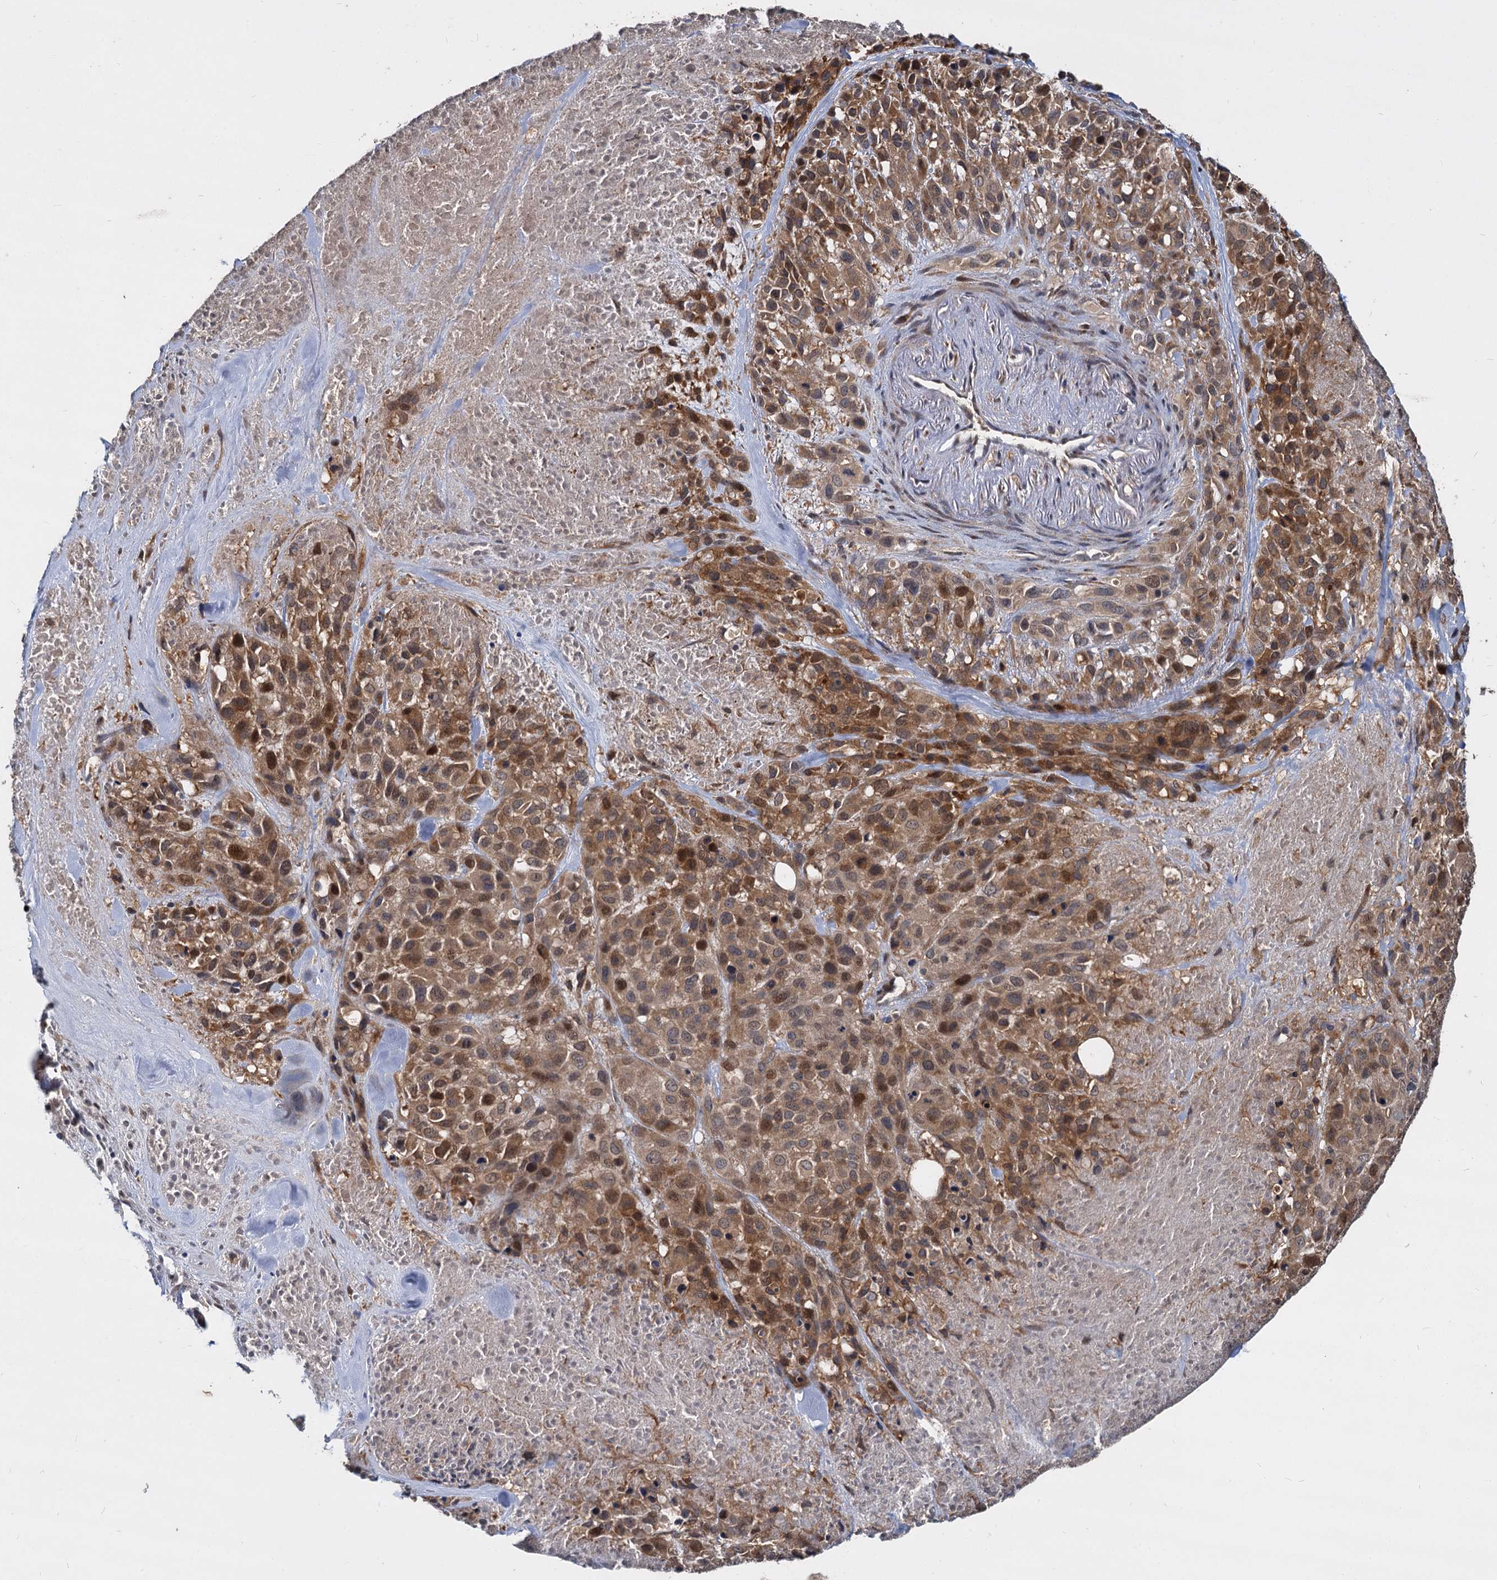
{"staining": {"intensity": "moderate", "quantity": ">75%", "location": "cytoplasmic/membranous"}, "tissue": "melanoma", "cell_type": "Tumor cells", "image_type": "cancer", "snomed": [{"axis": "morphology", "description": "Malignant melanoma, Metastatic site"}, {"axis": "topography", "description": "Skin"}], "caption": "High-magnification brightfield microscopy of melanoma stained with DAB (brown) and counterstained with hematoxylin (blue). tumor cells exhibit moderate cytoplasmic/membranous staining is appreciated in approximately>75% of cells. (IHC, brightfield microscopy, high magnification).", "gene": "CCDC184", "patient": {"sex": "female", "age": 81}}